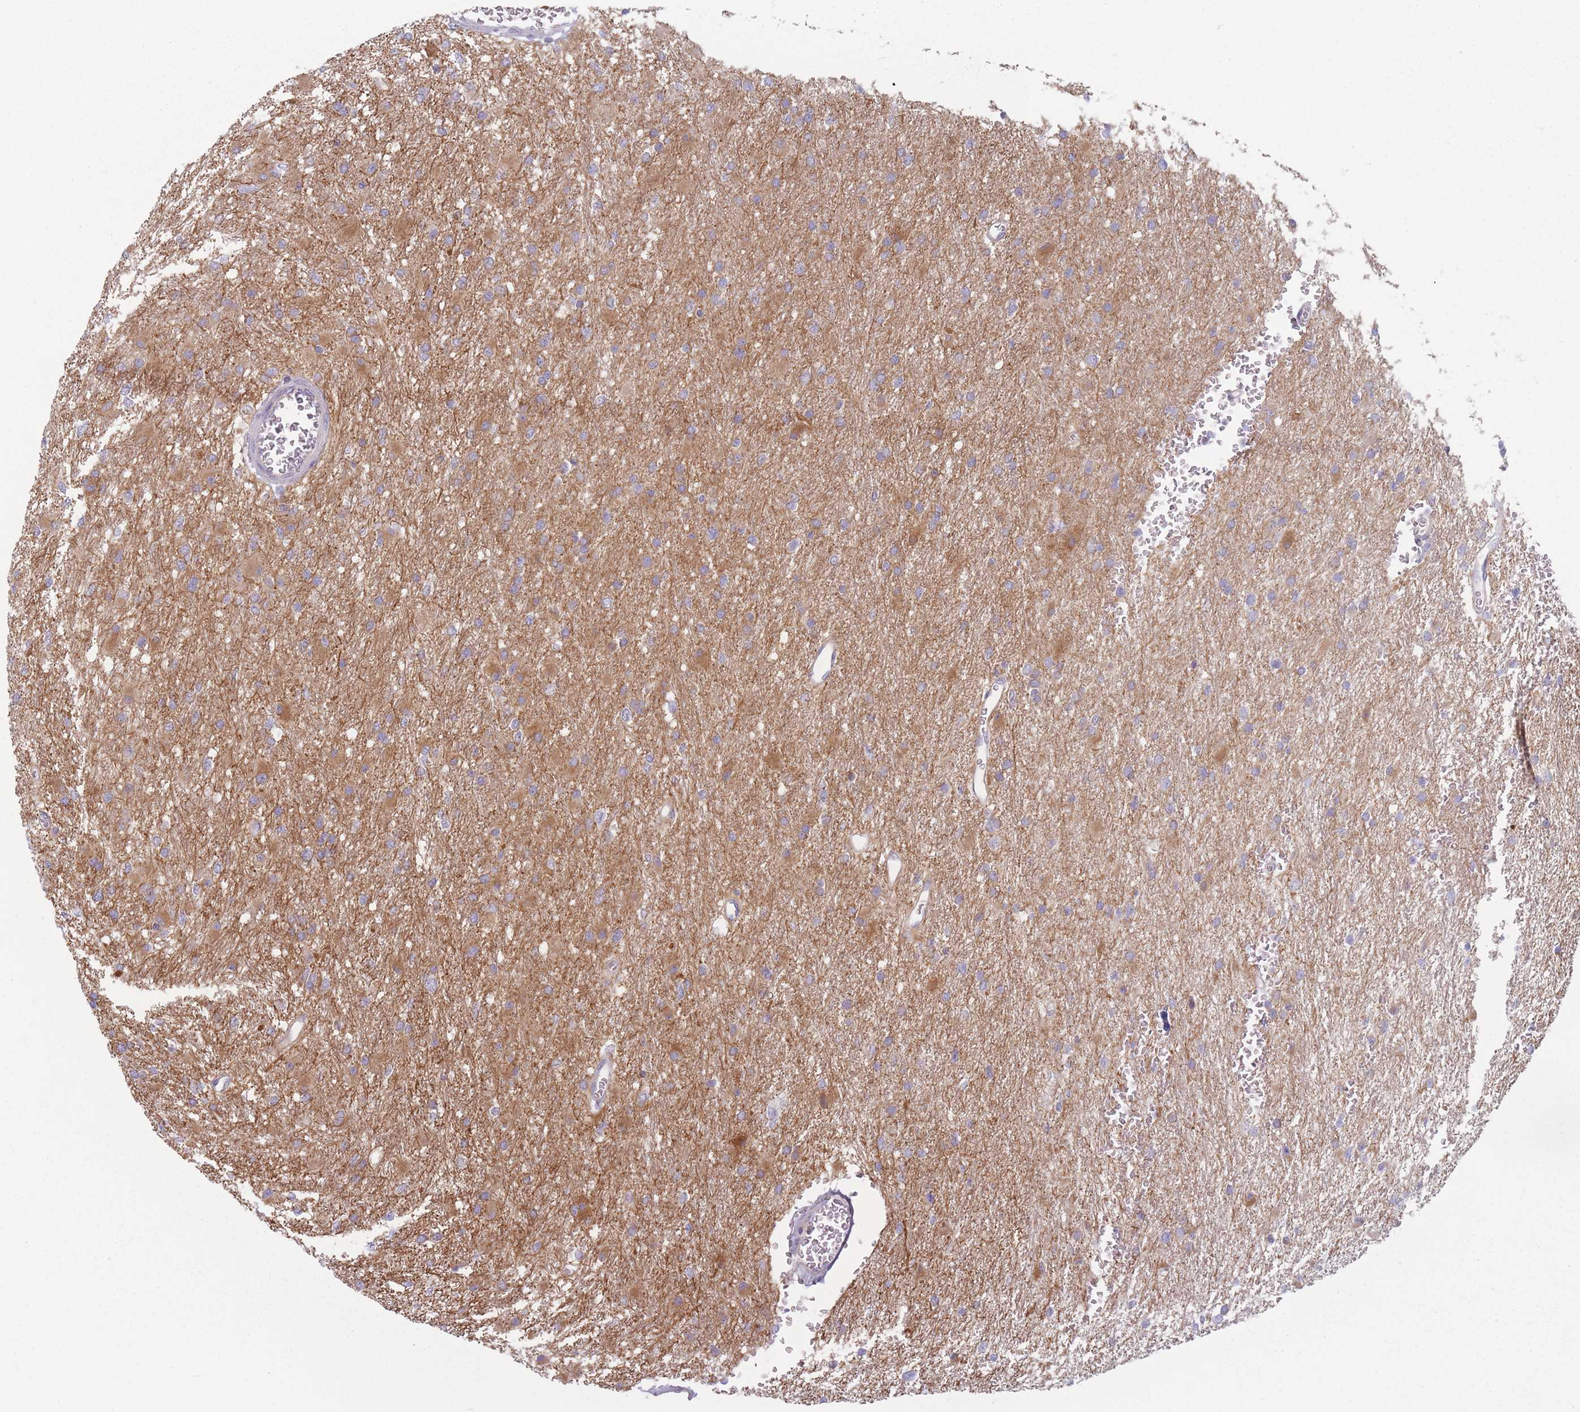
{"staining": {"intensity": "weak", "quantity": "25%-75%", "location": "cytoplasmic/membranous"}, "tissue": "glioma", "cell_type": "Tumor cells", "image_type": "cancer", "snomed": [{"axis": "morphology", "description": "Glioma, malignant, High grade"}, {"axis": "topography", "description": "Cerebral cortex"}], "caption": "Protein analysis of glioma tissue reveals weak cytoplasmic/membranous staining in about 25%-75% of tumor cells.", "gene": "HSBP1L1", "patient": {"sex": "female", "age": 36}}